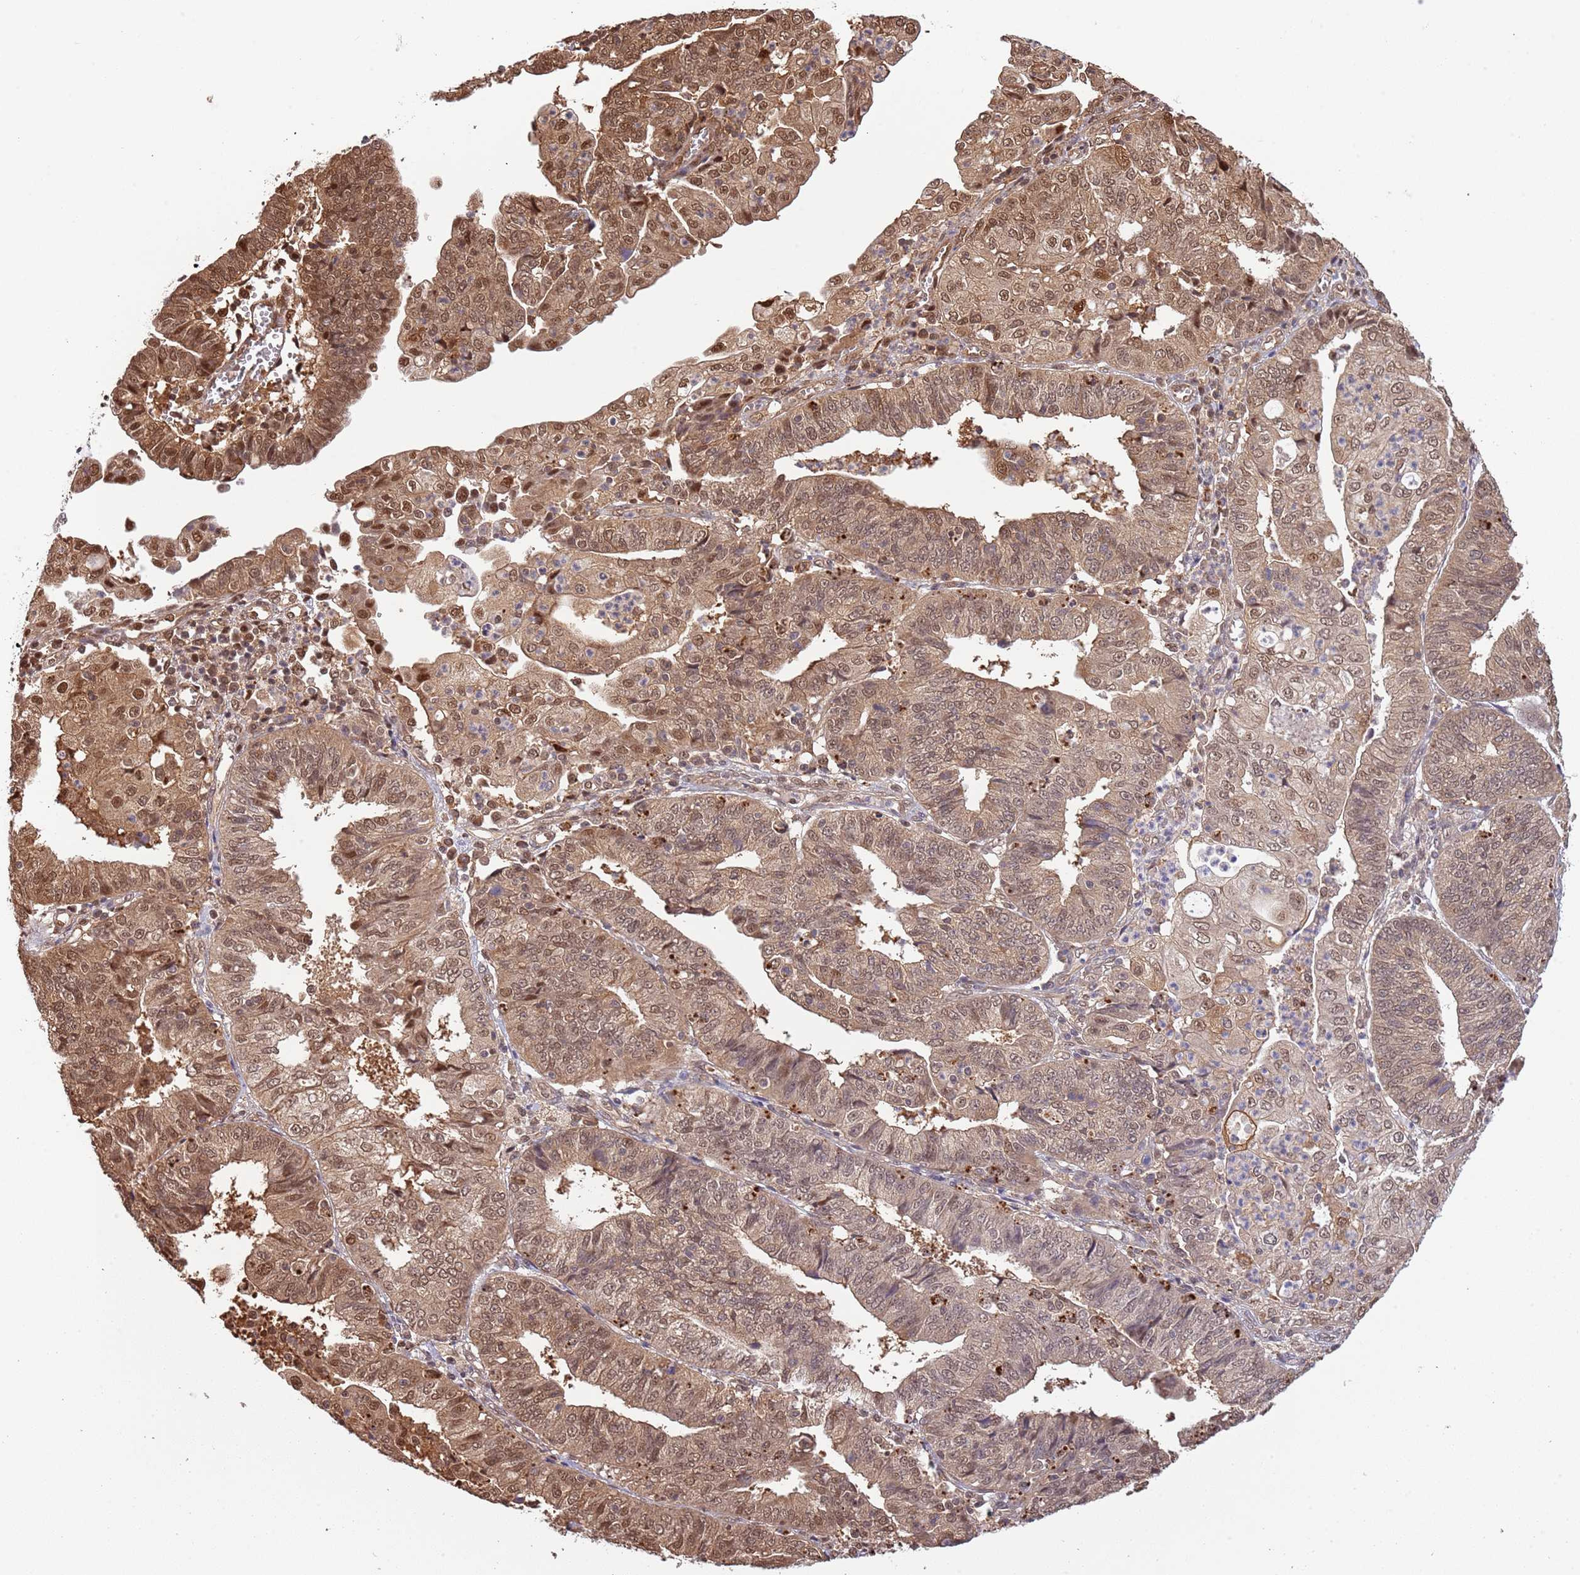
{"staining": {"intensity": "strong", "quantity": ">75%", "location": "cytoplasmic/membranous,nuclear"}, "tissue": "endometrial cancer", "cell_type": "Tumor cells", "image_type": "cancer", "snomed": [{"axis": "morphology", "description": "Adenocarcinoma, NOS"}, {"axis": "topography", "description": "Endometrium"}], "caption": "Endometrial adenocarcinoma stained for a protein displays strong cytoplasmic/membranous and nuclear positivity in tumor cells.", "gene": "PLSCR5", "patient": {"sex": "female", "age": 56}}